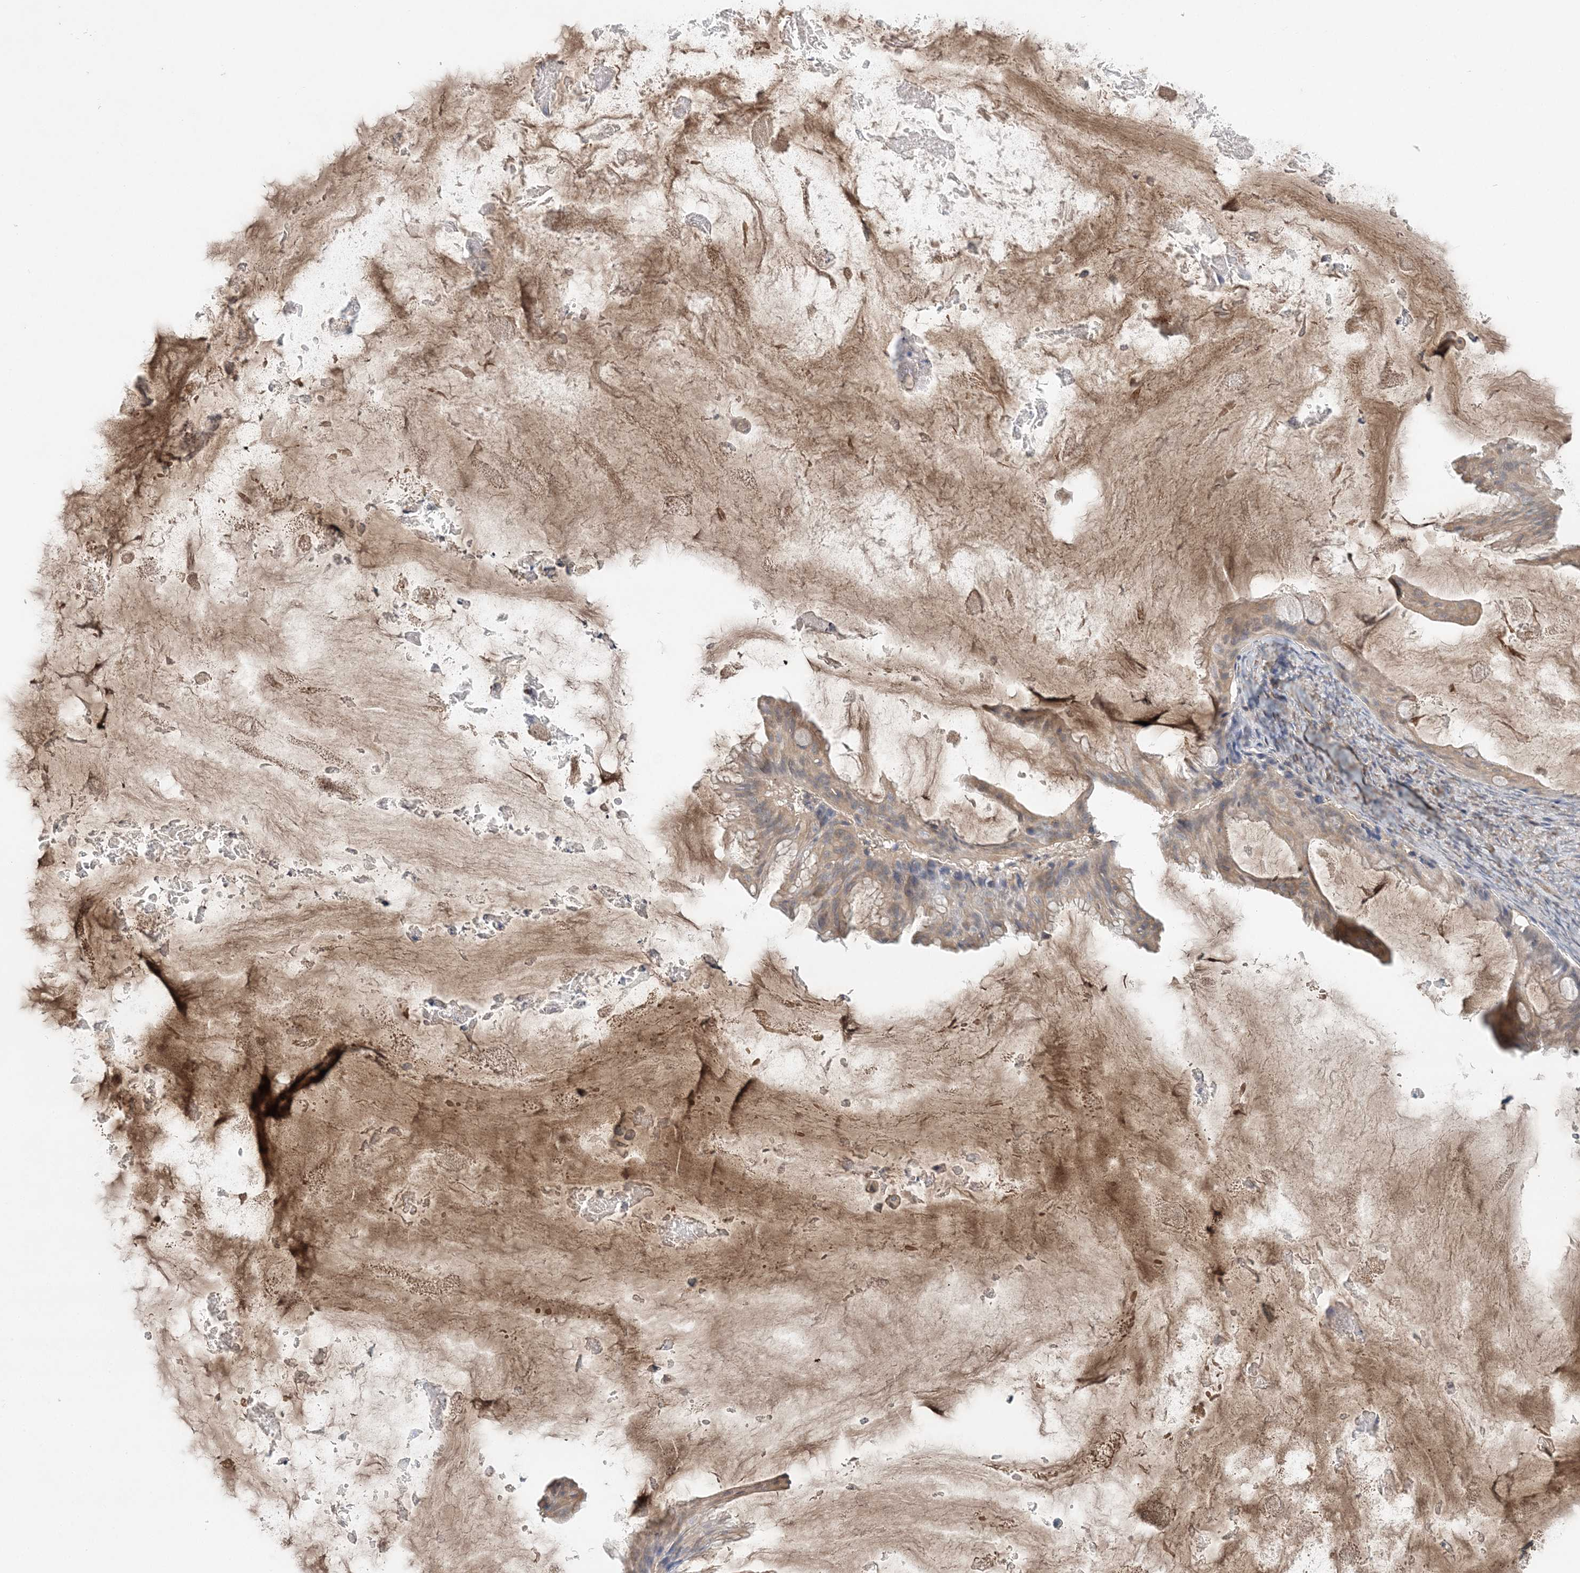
{"staining": {"intensity": "weak", "quantity": "25%-75%", "location": "cytoplasmic/membranous"}, "tissue": "ovarian cancer", "cell_type": "Tumor cells", "image_type": "cancer", "snomed": [{"axis": "morphology", "description": "Cystadenocarcinoma, mucinous, NOS"}, {"axis": "topography", "description": "Ovary"}], "caption": "DAB (3,3'-diaminobenzidine) immunohistochemical staining of human ovarian mucinous cystadenocarcinoma displays weak cytoplasmic/membranous protein expression in approximately 25%-75% of tumor cells.", "gene": "SYCP3", "patient": {"sex": "female", "age": 61}}